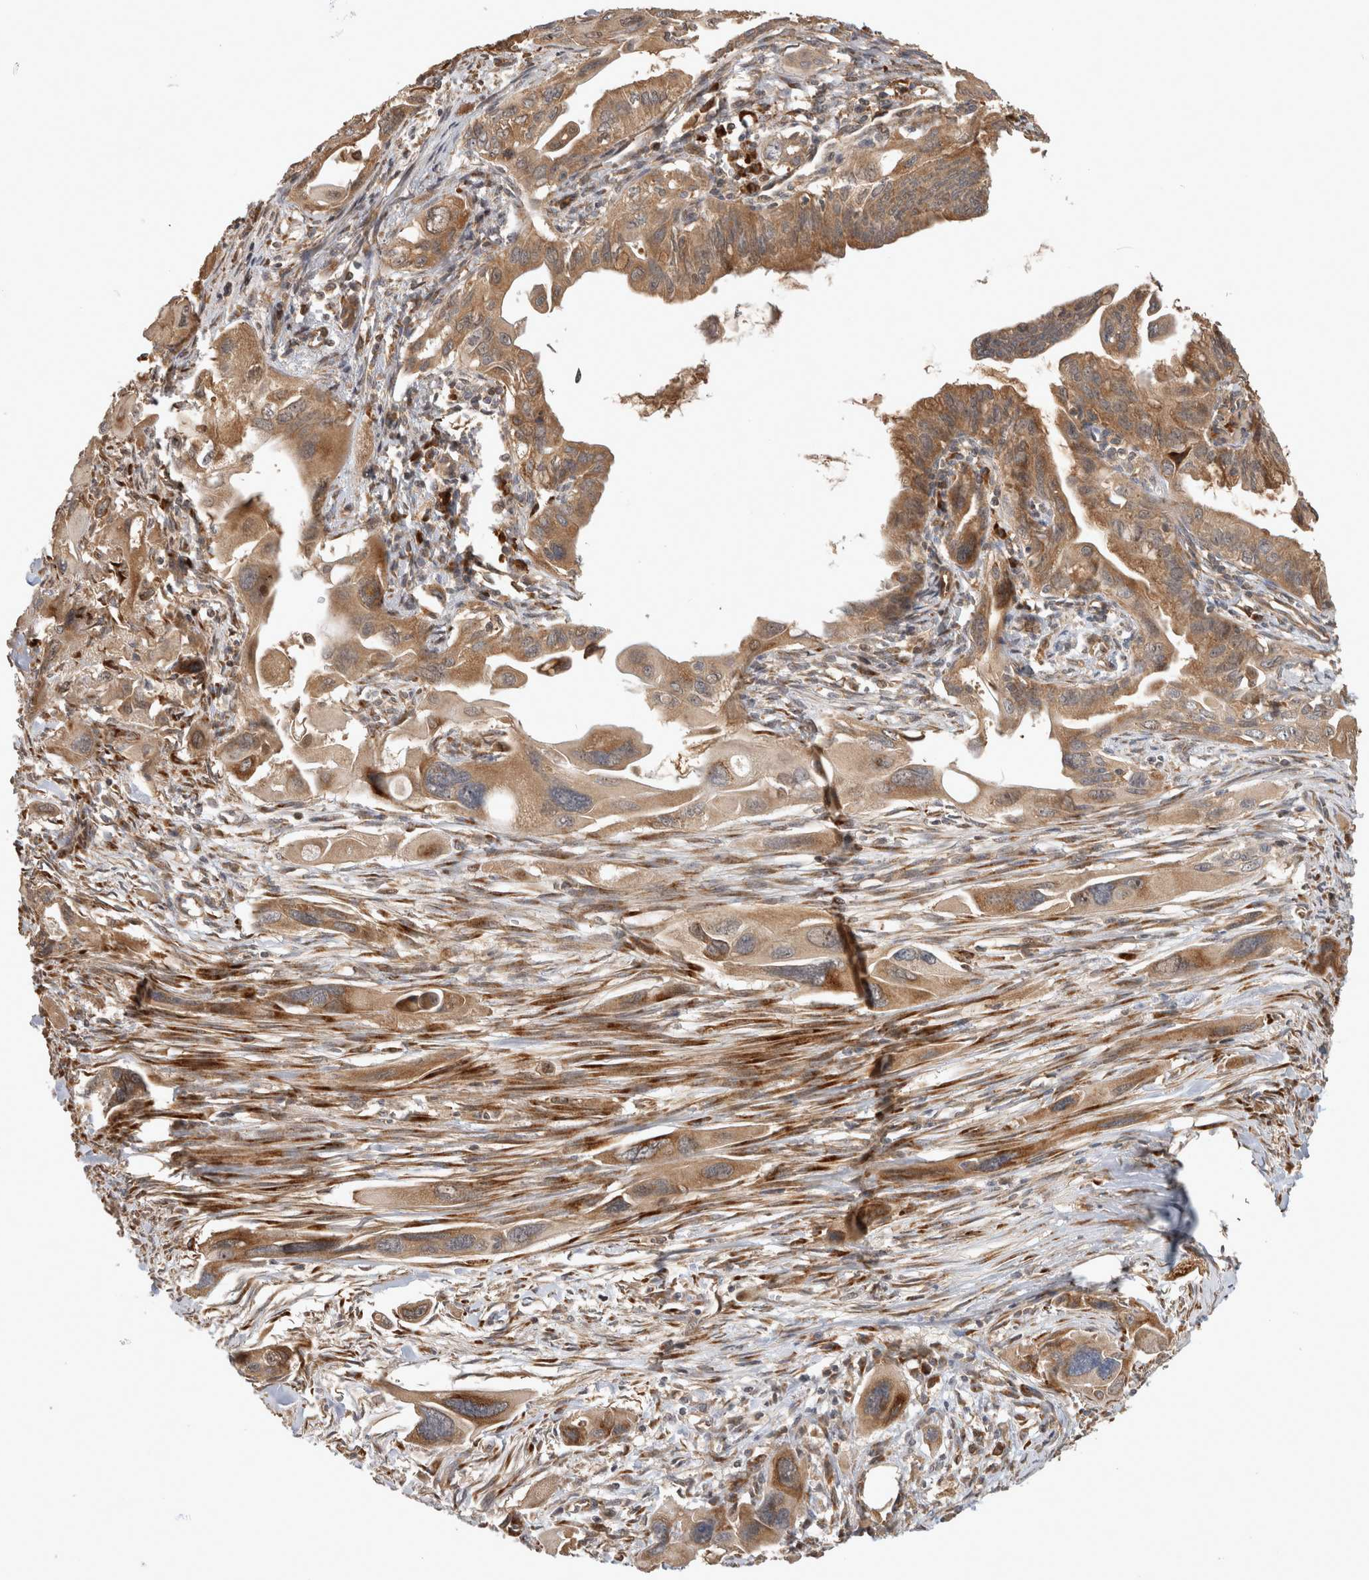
{"staining": {"intensity": "moderate", "quantity": ">75%", "location": "cytoplasmic/membranous"}, "tissue": "pancreatic cancer", "cell_type": "Tumor cells", "image_type": "cancer", "snomed": [{"axis": "morphology", "description": "Adenocarcinoma, NOS"}, {"axis": "topography", "description": "Pancreas"}], "caption": "Immunohistochemical staining of pancreatic adenocarcinoma demonstrates moderate cytoplasmic/membranous protein expression in approximately >75% of tumor cells.", "gene": "PCDHB15", "patient": {"sex": "male", "age": 73}}